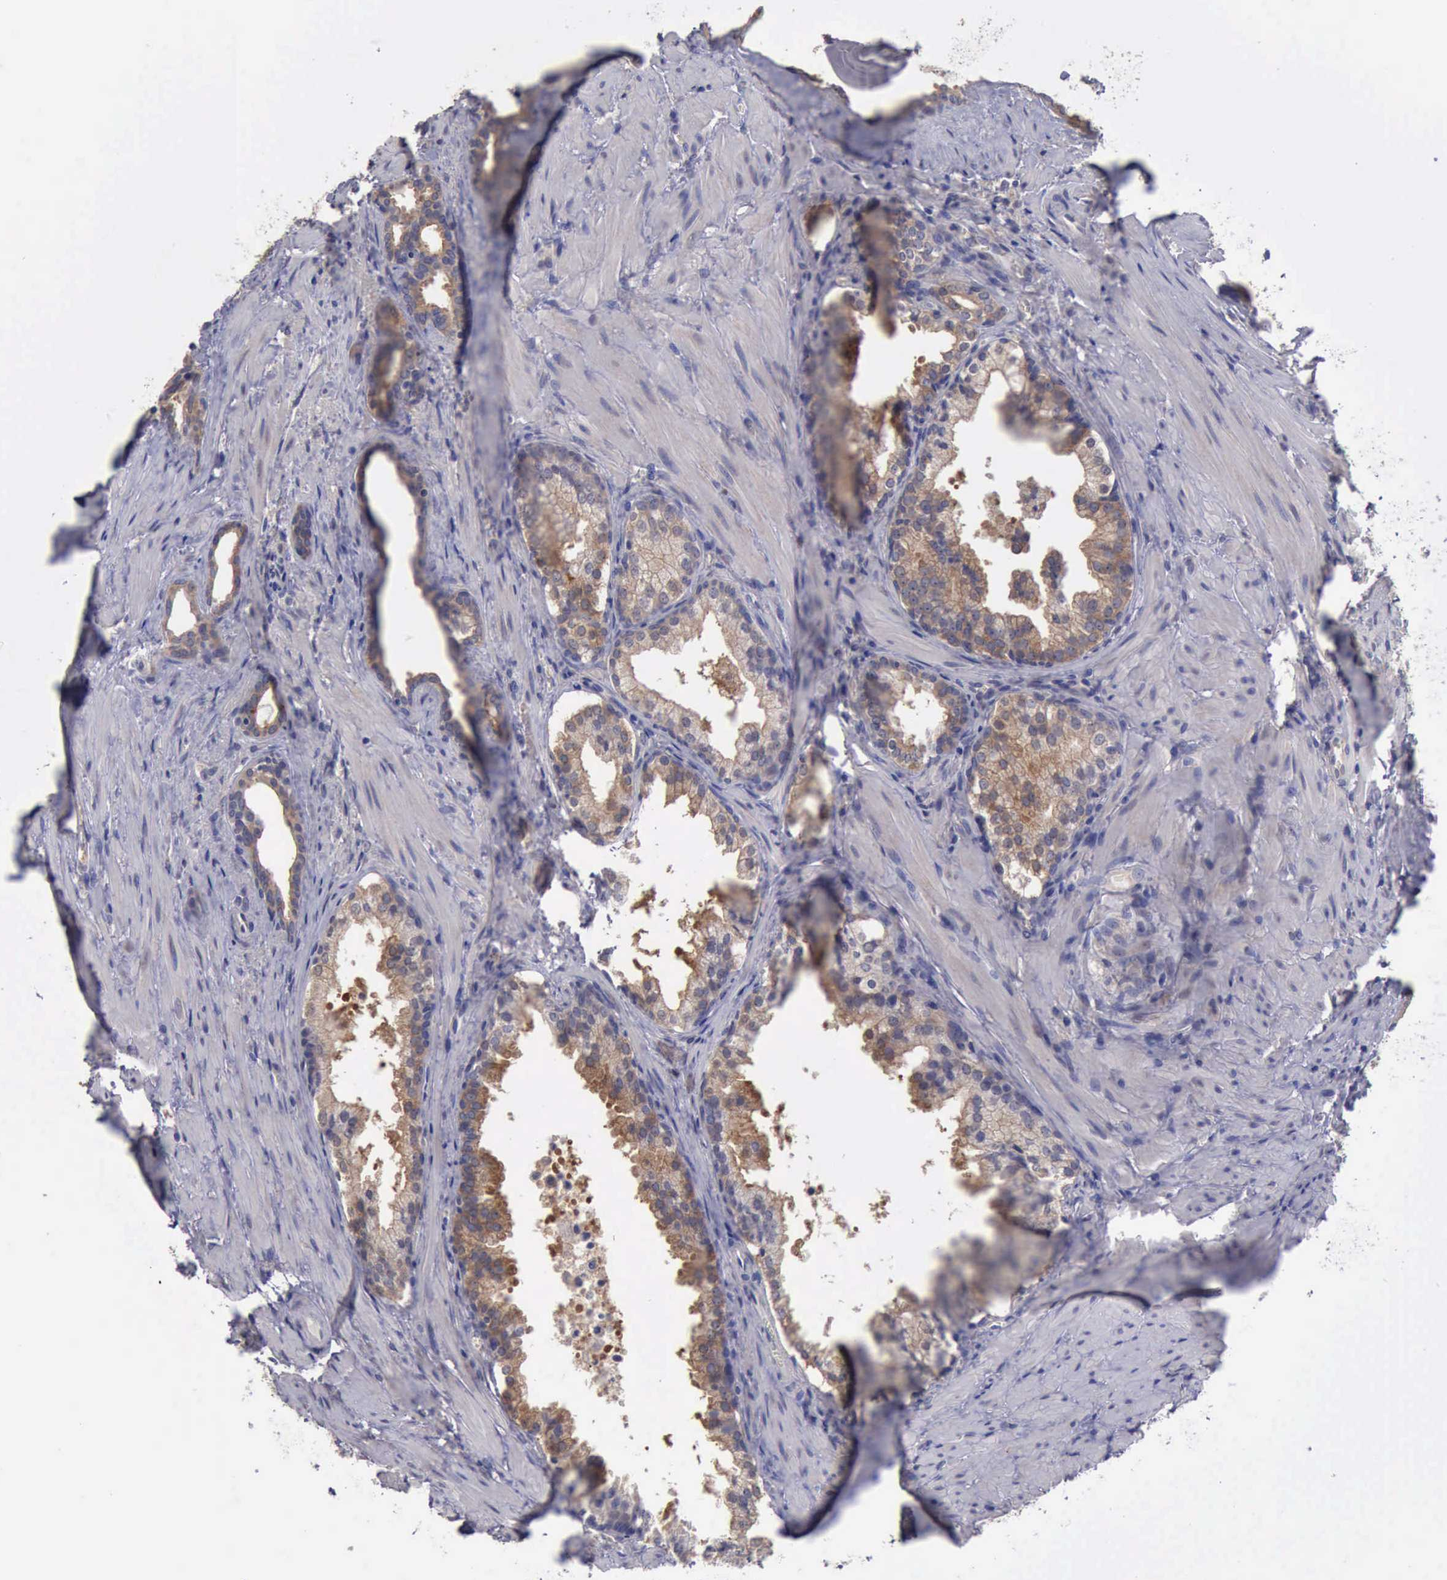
{"staining": {"intensity": "weak", "quantity": "25%-75%", "location": "cytoplasmic/membranous"}, "tissue": "prostate cancer", "cell_type": "Tumor cells", "image_type": "cancer", "snomed": [{"axis": "morphology", "description": "Adenocarcinoma, Medium grade"}, {"axis": "topography", "description": "Prostate"}], "caption": "IHC image of neoplastic tissue: prostate cancer (adenocarcinoma (medium-grade)) stained using IHC shows low levels of weak protein expression localized specifically in the cytoplasmic/membranous of tumor cells, appearing as a cytoplasmic/membranous brown color.", "gene": "PHKA1", "patient": {"sex": "male", "age": 64}}